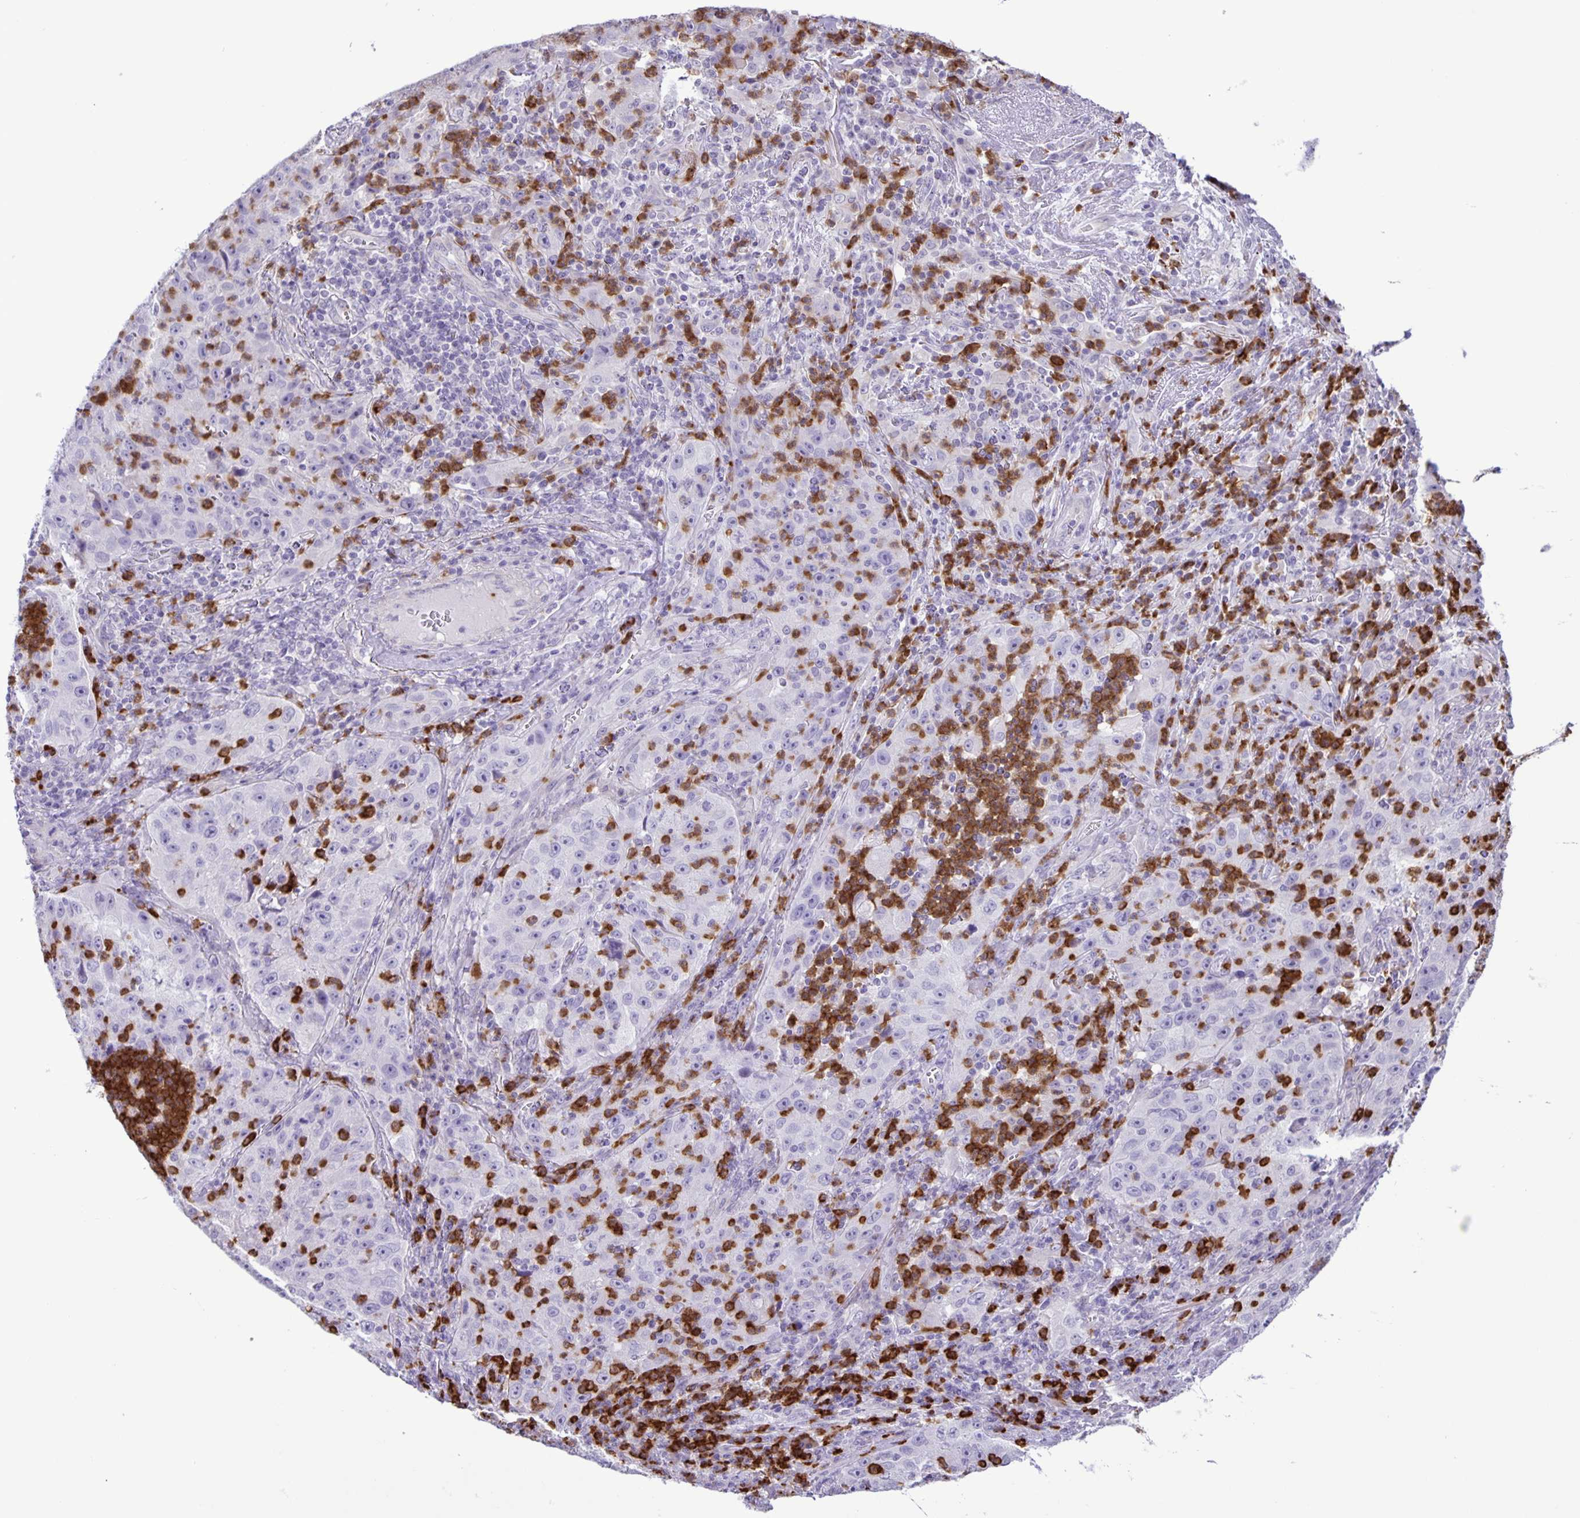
{"staining": {"intensity": "negative", "quantity": "none", "location": "none"}, "tissue": "lung cancer", "cell_type": "Tumor cells", "image_type": "cancer", "snomed": [{"axis": "morphology", "description": "Squamous cell carcinoma, NOS"}, {"axis": "topography", "description": "Lung"}], "caption": "High magnification brightfield microscopy of lung cancer stained with DAB (brown) and counterstained with hematoxylin (blue): tumor cells show no significant expression. Nuclei are stained in blue.", "gene": "ADCK1", "patient": {"sex": "male", "age": 71}}